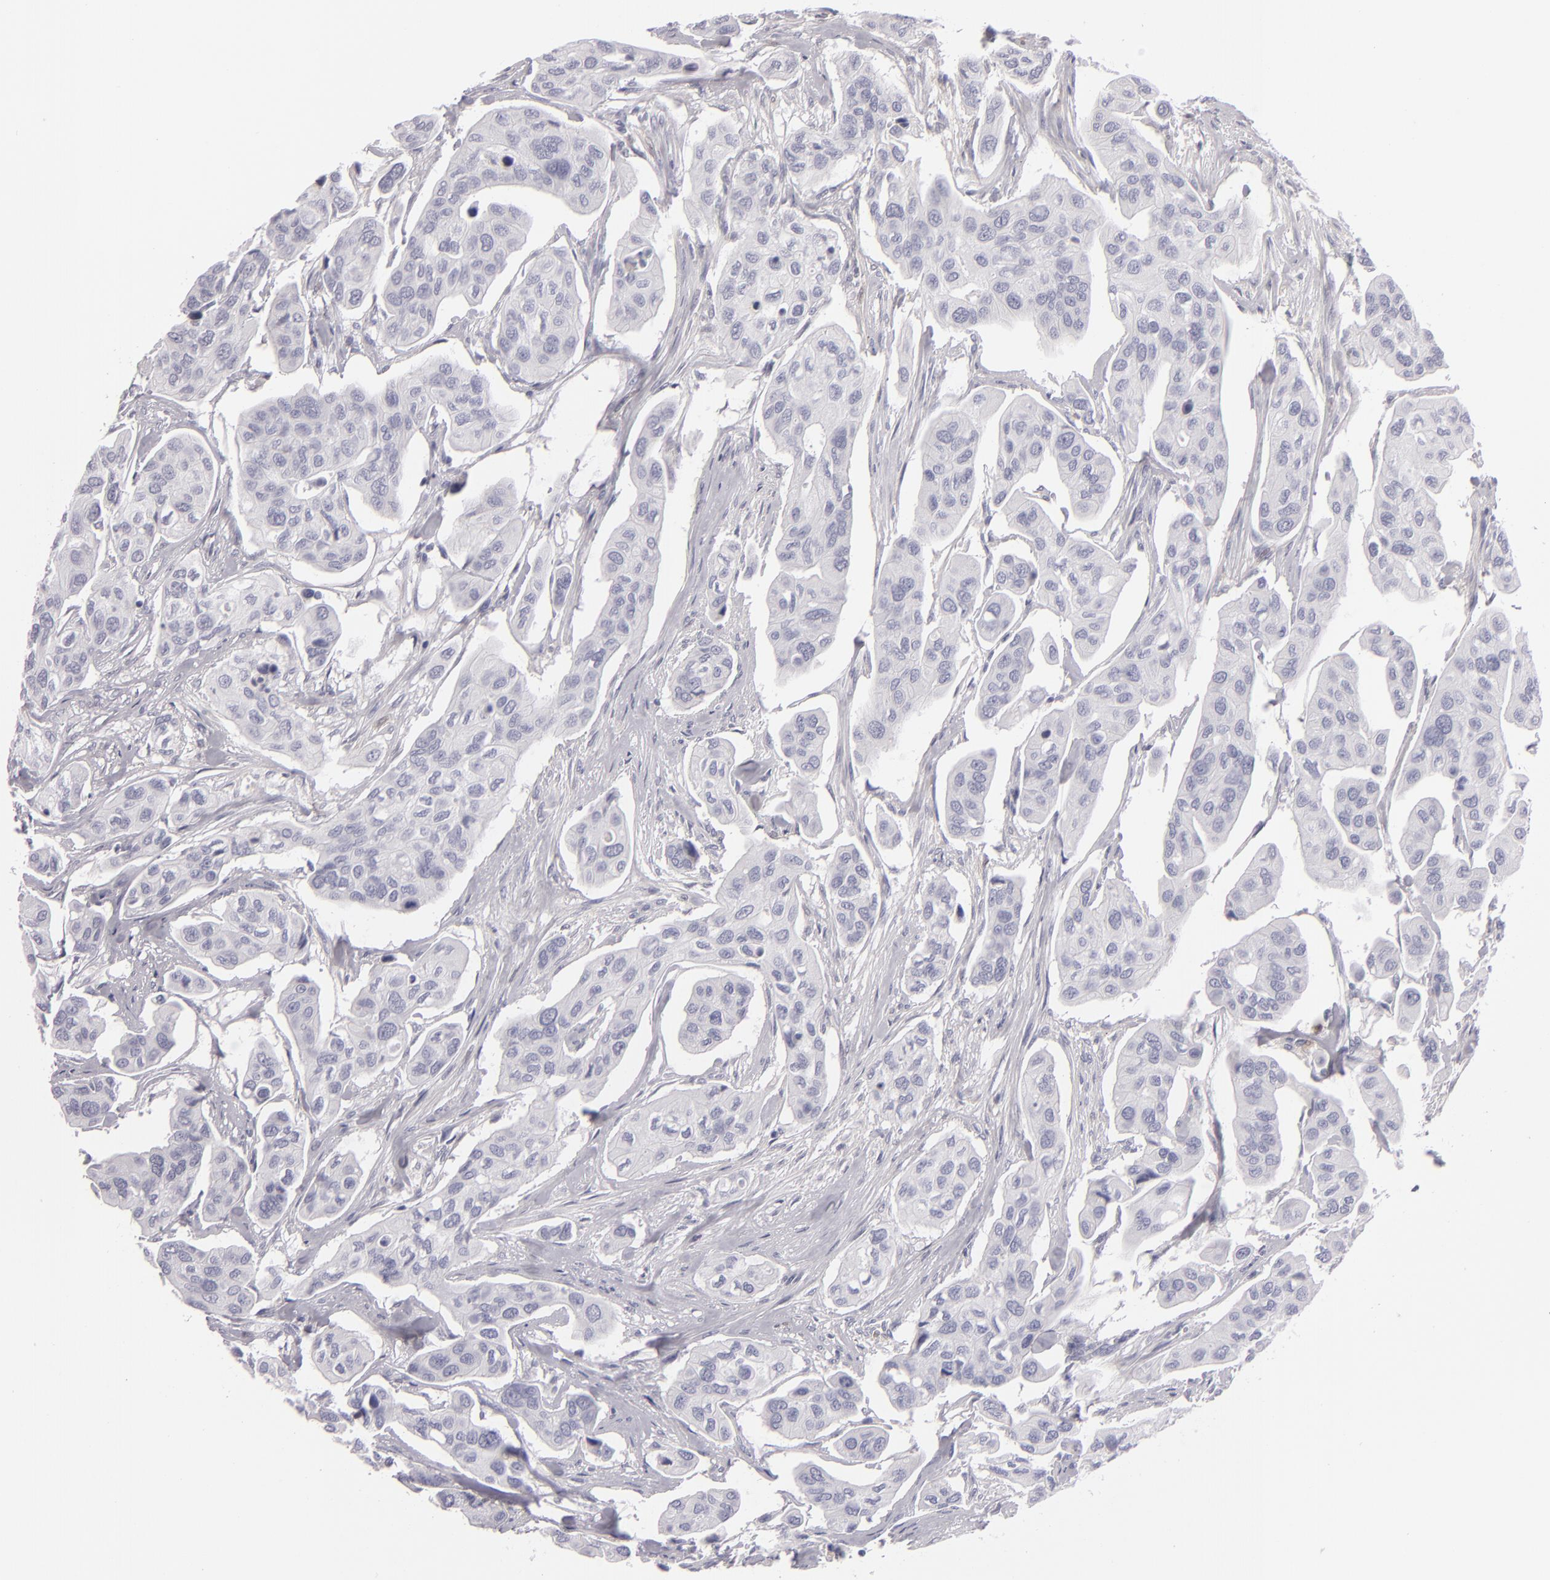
{"staining": {"intensity": "negative", "quantity": "none", "location": "none"}, "tissue": "urothelial cancer", "cell_type": "Tumor cells", "image_type": "cancer", "snomed": [{"axis": "morphology", "description": "Adenocarcinoma, NOS"}, {"axis": "topography", "description": "Urinary bladder"}], "caption": "This photomicrograph is of urothelial cancer stained with immunohistochemistry (IHC) to label a protein in brown with the nuclei are counter-stained blue. There is no staining in tumor cells.", "gene": "F13A1", "patient": {"sex": "male", "age": 61}}